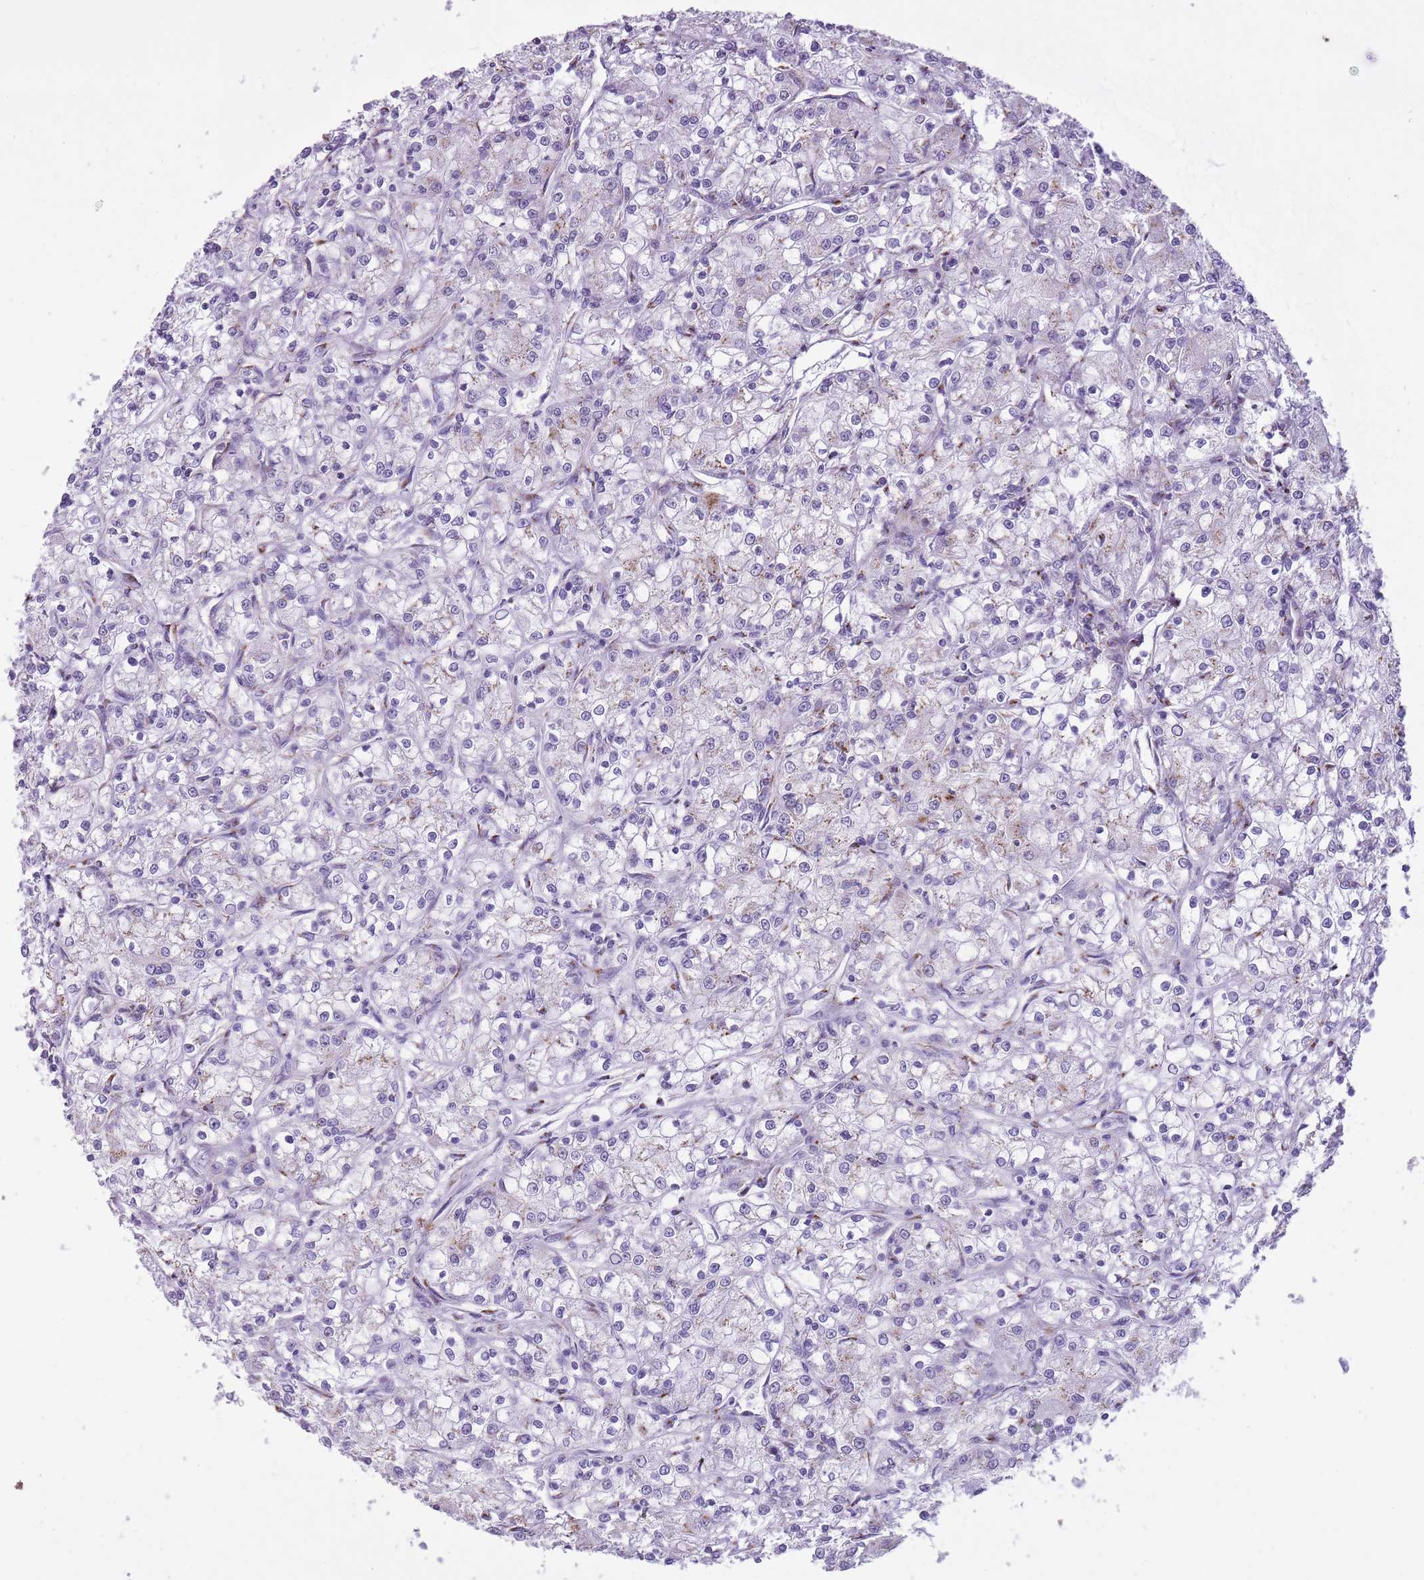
{"staining": {"intensity": "moderate", "quantity": "<25%", "location": "cytoplasmic/membranous"}, "tissue": "renal cancer", "cell_type": "Tumor cells", "image_type": "cancer", "snomed": [{"axis": "morphology", "description": "Adenocarcinoma, NOS"}, {"axis": "topography", "description": "Kidney"}], "caption": "The image displays staining of renal cancer (adenocarcinoma), revealing moderate cytoplasmic/membranous protein staining (brown color) within tumor cells. (IHC, brightfield microscopy, high magnification).", "gene": "B4GALT2", "patient": {"sex": "female", "age": 59}}